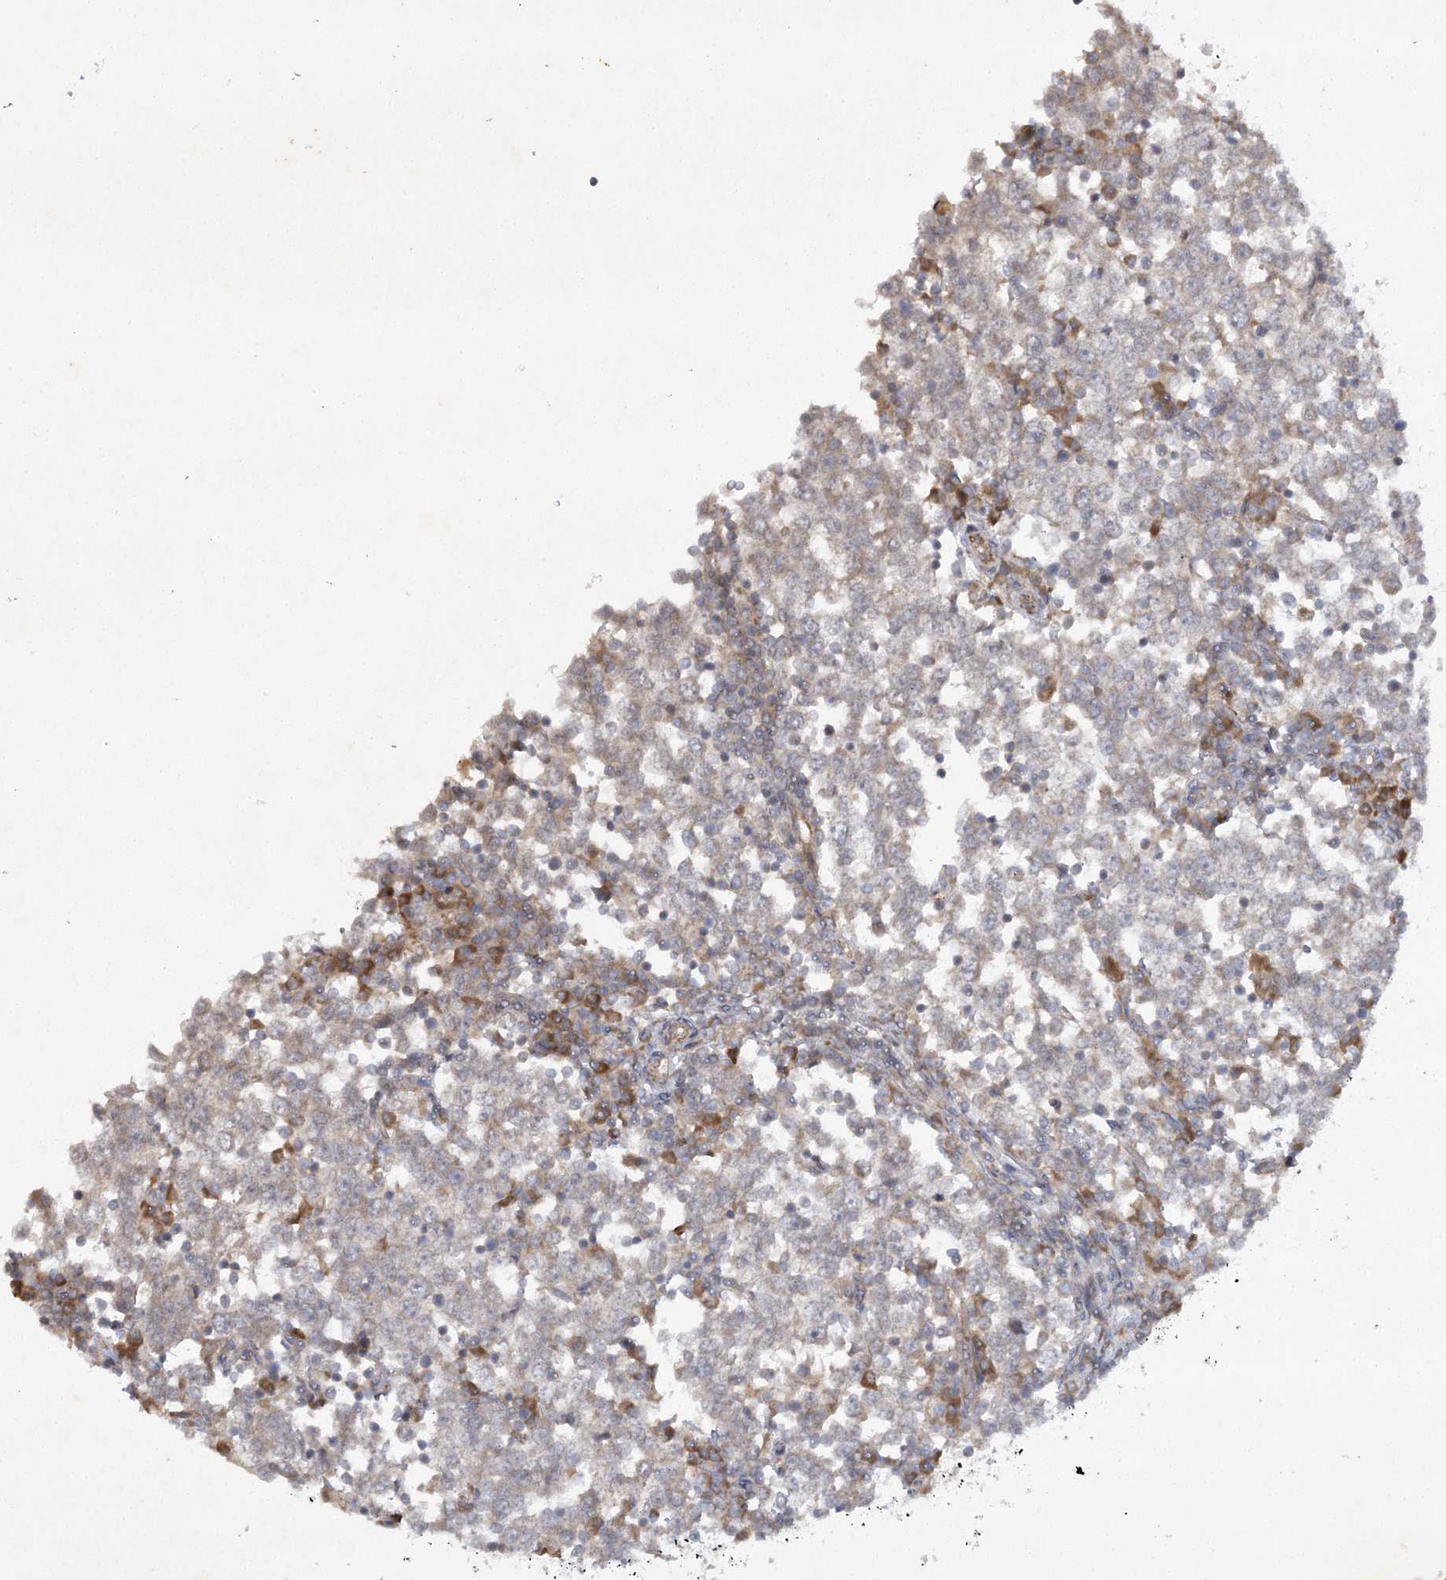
{"staining": {"intensity": "negative", "quantity": "none", "location": "none"}, "tissue": "testis cancer", "cell_type": "Tumor cells", "image_type": "cancer", "snomed": [{"axis": "morphology", "description": "Seminoma, NOS"}, {"axis": "topography", "description": "Testis"}], "caption": "Immunohistochemistry (IHC) photomicrograph of human testis cancer (seminoma) stained for a protein (brown), which reveals no staining in tumor cells. (Stains: DAB immunohistochemistry (IHC) with hematoxylin counter stain, Microscopy: brightfield microscopy at high magnification).", "gene": "TRAF3IP1", "patient": {"sex": "male", "age": 65}}